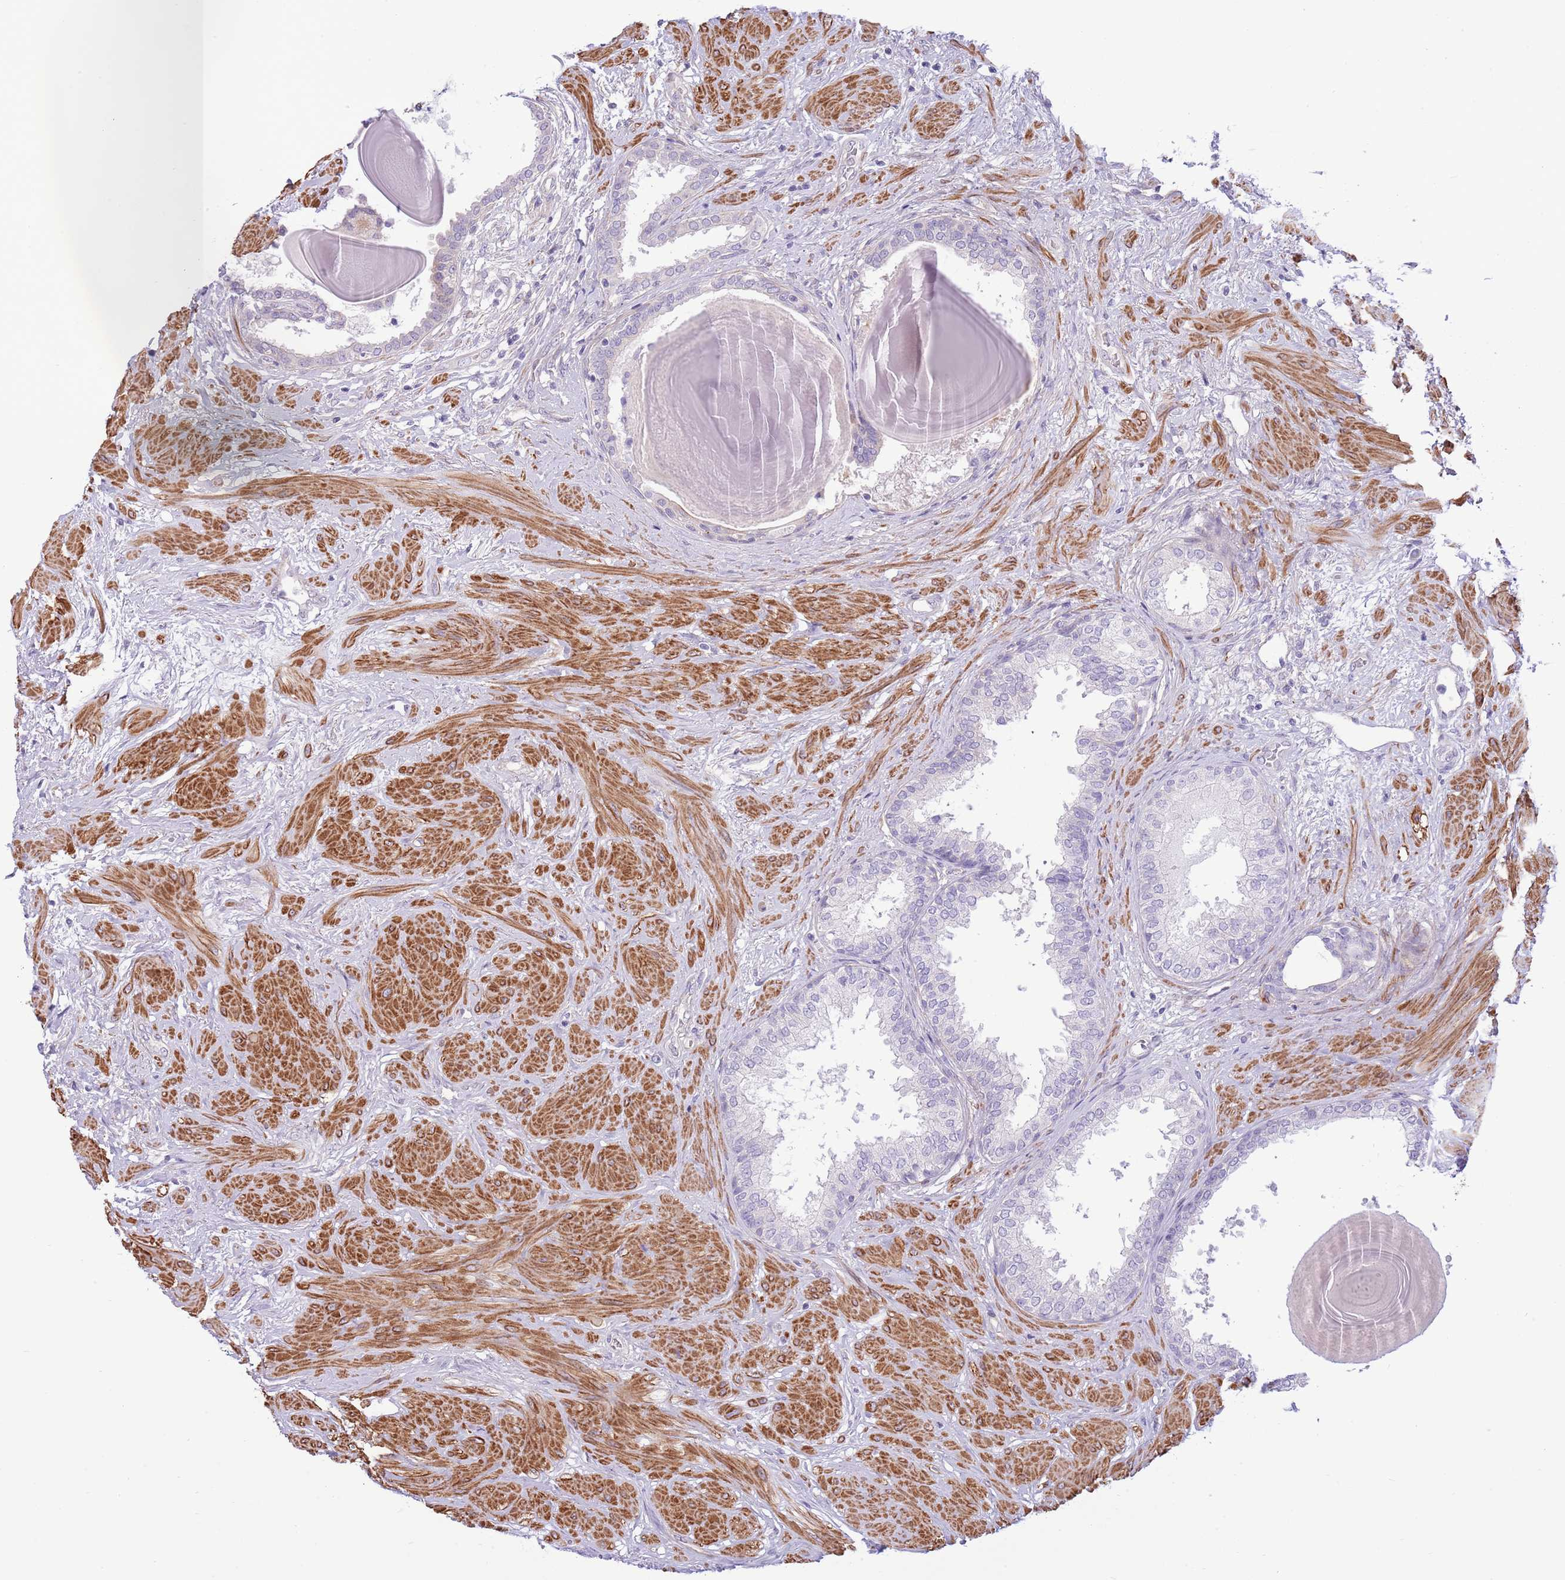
{"staining": {"intensity": "negative", "quantity": "none", "location": "none"}, "tissue": "prostate", "cell_type": "Glandular cells", "image_type": "normal", "snomed": [{"axis": "morphology", "description": "Normal tissue, NOS"}, {"axis": "topography", "description": "Prostate"}], "caption": "This is an immunohistochemistry image of unremarkable human prostate. There is no expression in glandular cells.", "gene": "ZC4H2", "patient": {"sex": "male", "age": 48}}